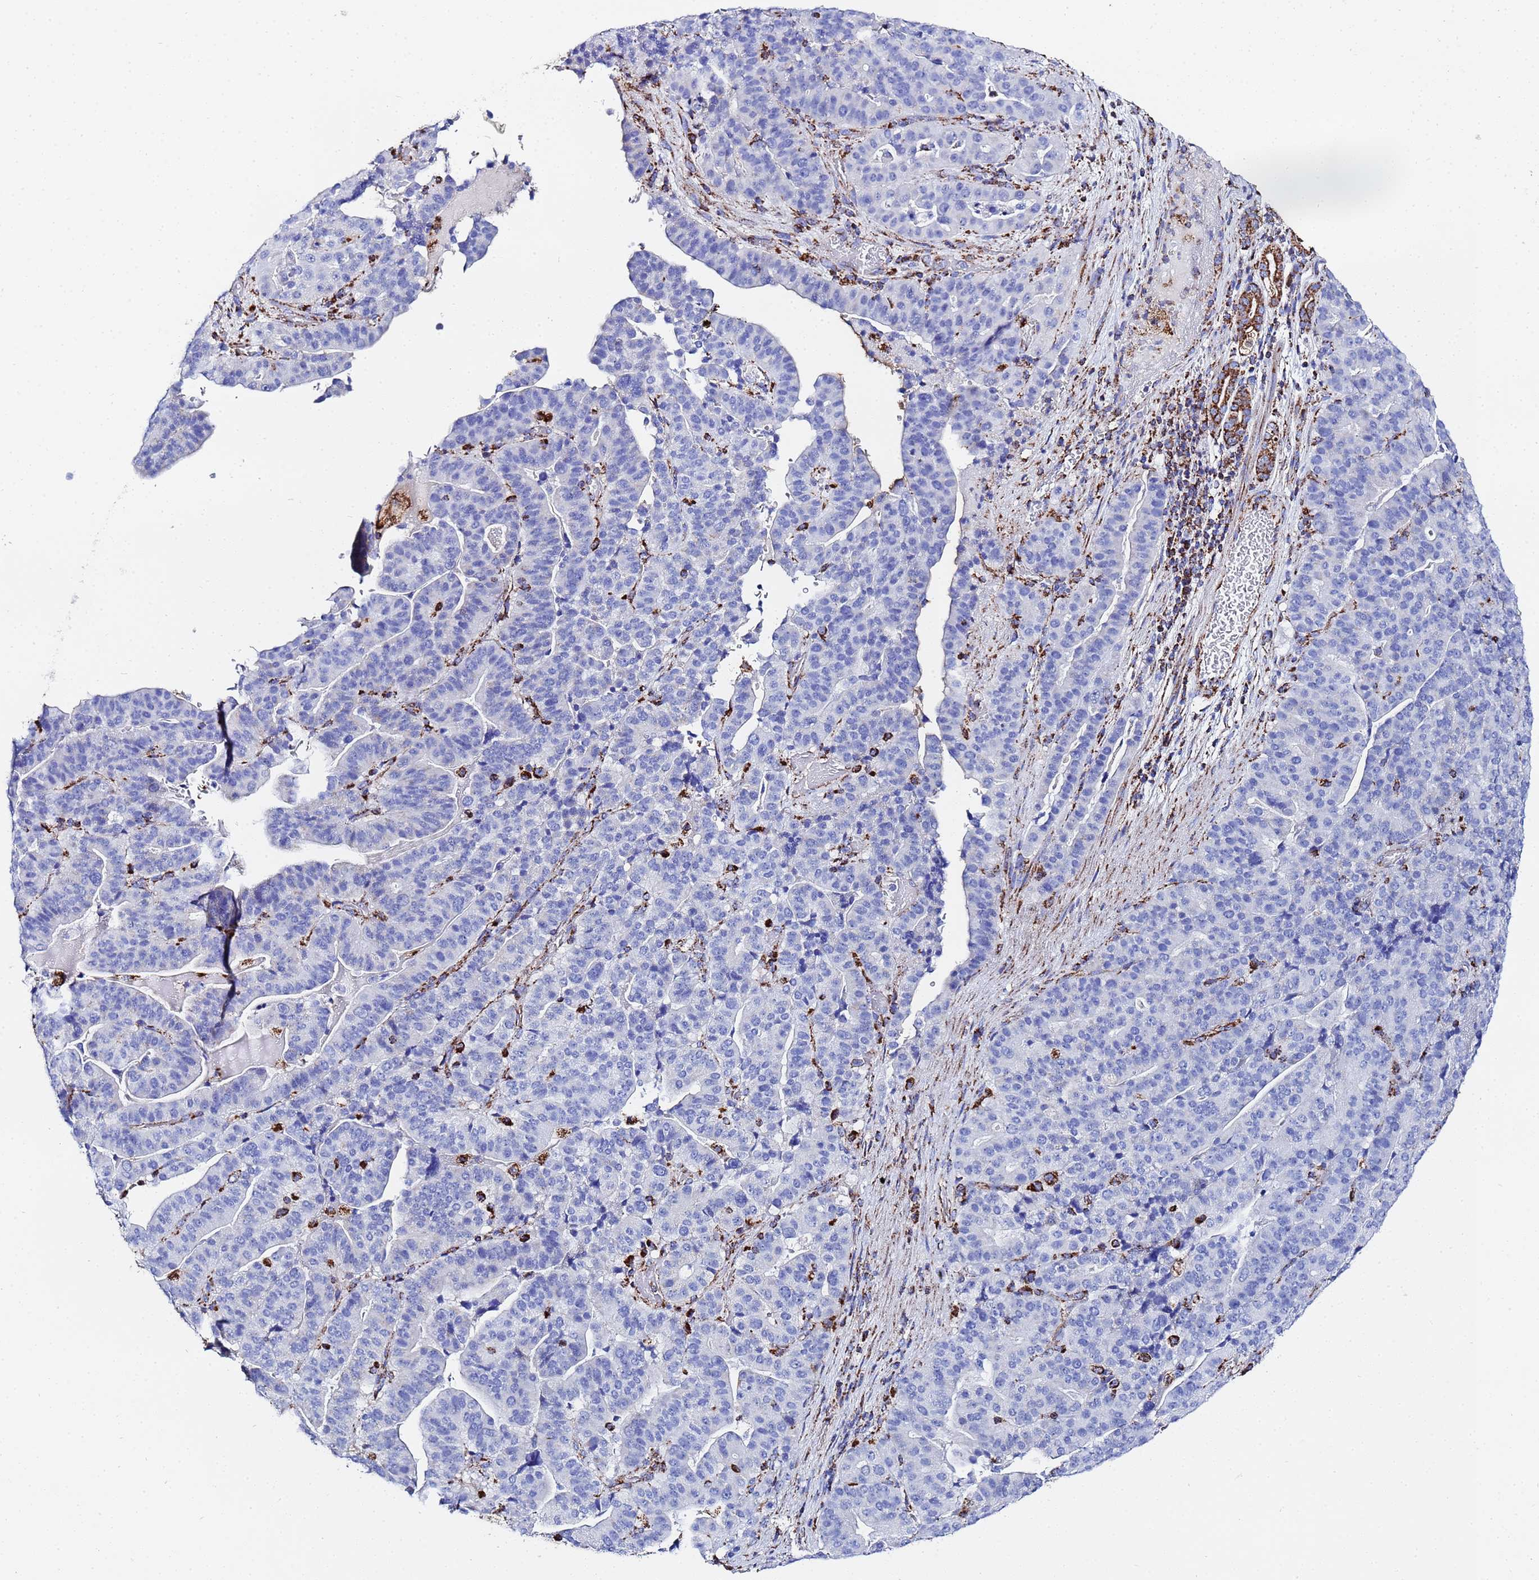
{"staining": {"intensity": "negative", "quantity": "none", "location": "none"}, "tissue": "stomach cancer", "cell_type": "Tumor cells", "image_type": "cancer", "snomed": [{"axis": "morphology", "description": "Adenocarcinoma, NOS"}, {"axis": "topography", "description": "Stomach"}], "caption": "Tumor cells show no significant protein positivity in stomach cancer.", "gene": "GLUD1", "patient": {"sex": "male", "age": 48}}